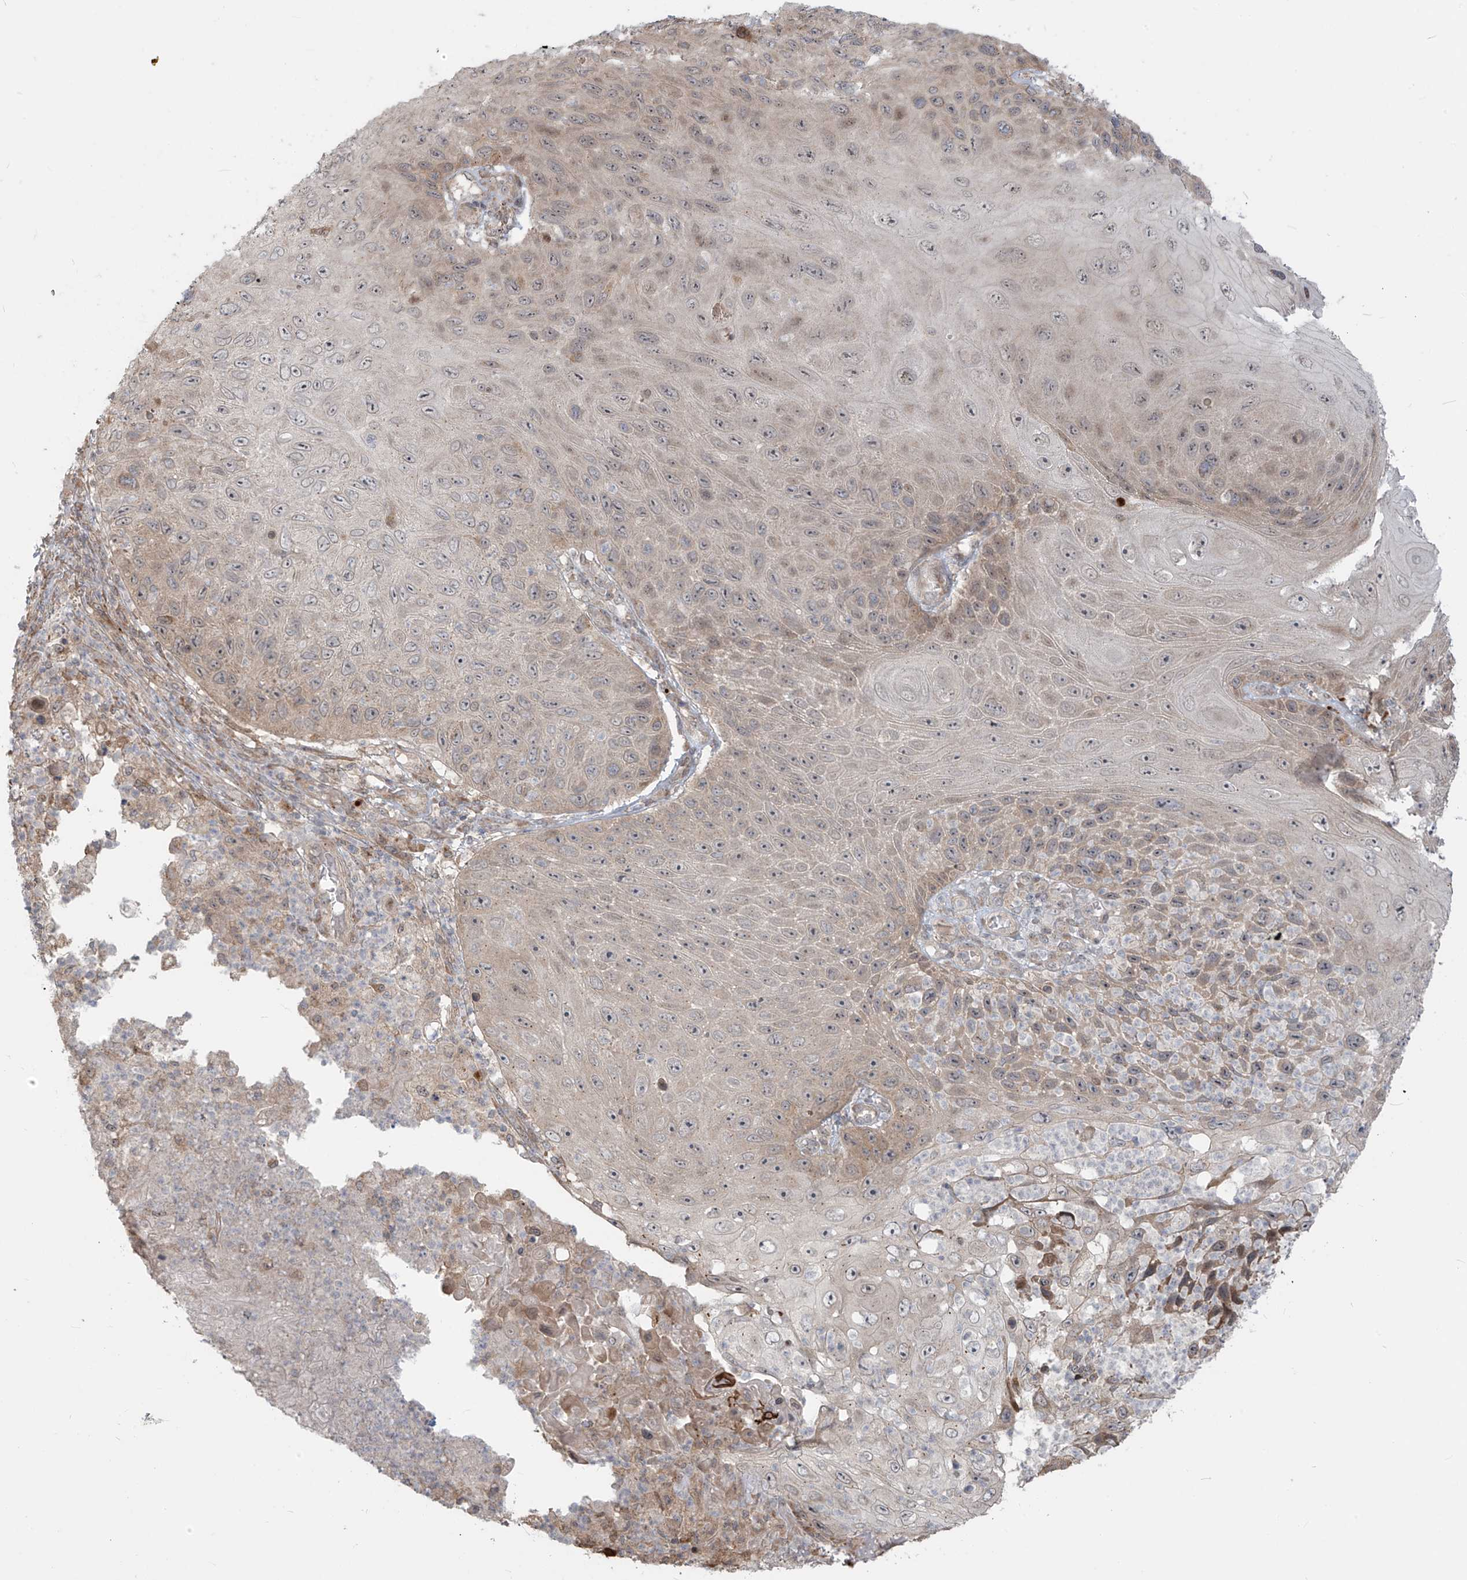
{"staining": {"intensity": "weak", "quantity": "25%-75%", "location": "cytoplasmic/membranous"}, "tissue": "skin cancer", "cell_type": "Tumor cells", "image_type": "cancer", "snomed": [{"axis": "morphology", "description": "Squamous cell carcinoma, NOS"}, {"axis": "topography", "description": "Skin"}], "caption": "Skin cancer stained with a brown dye demonstrates weak cytoplasmic/membranous positive staining in about 25%-75% of tumor cells.", "gene": "PLEKHM3", "patient": {"sex": "female", "age": 88}}